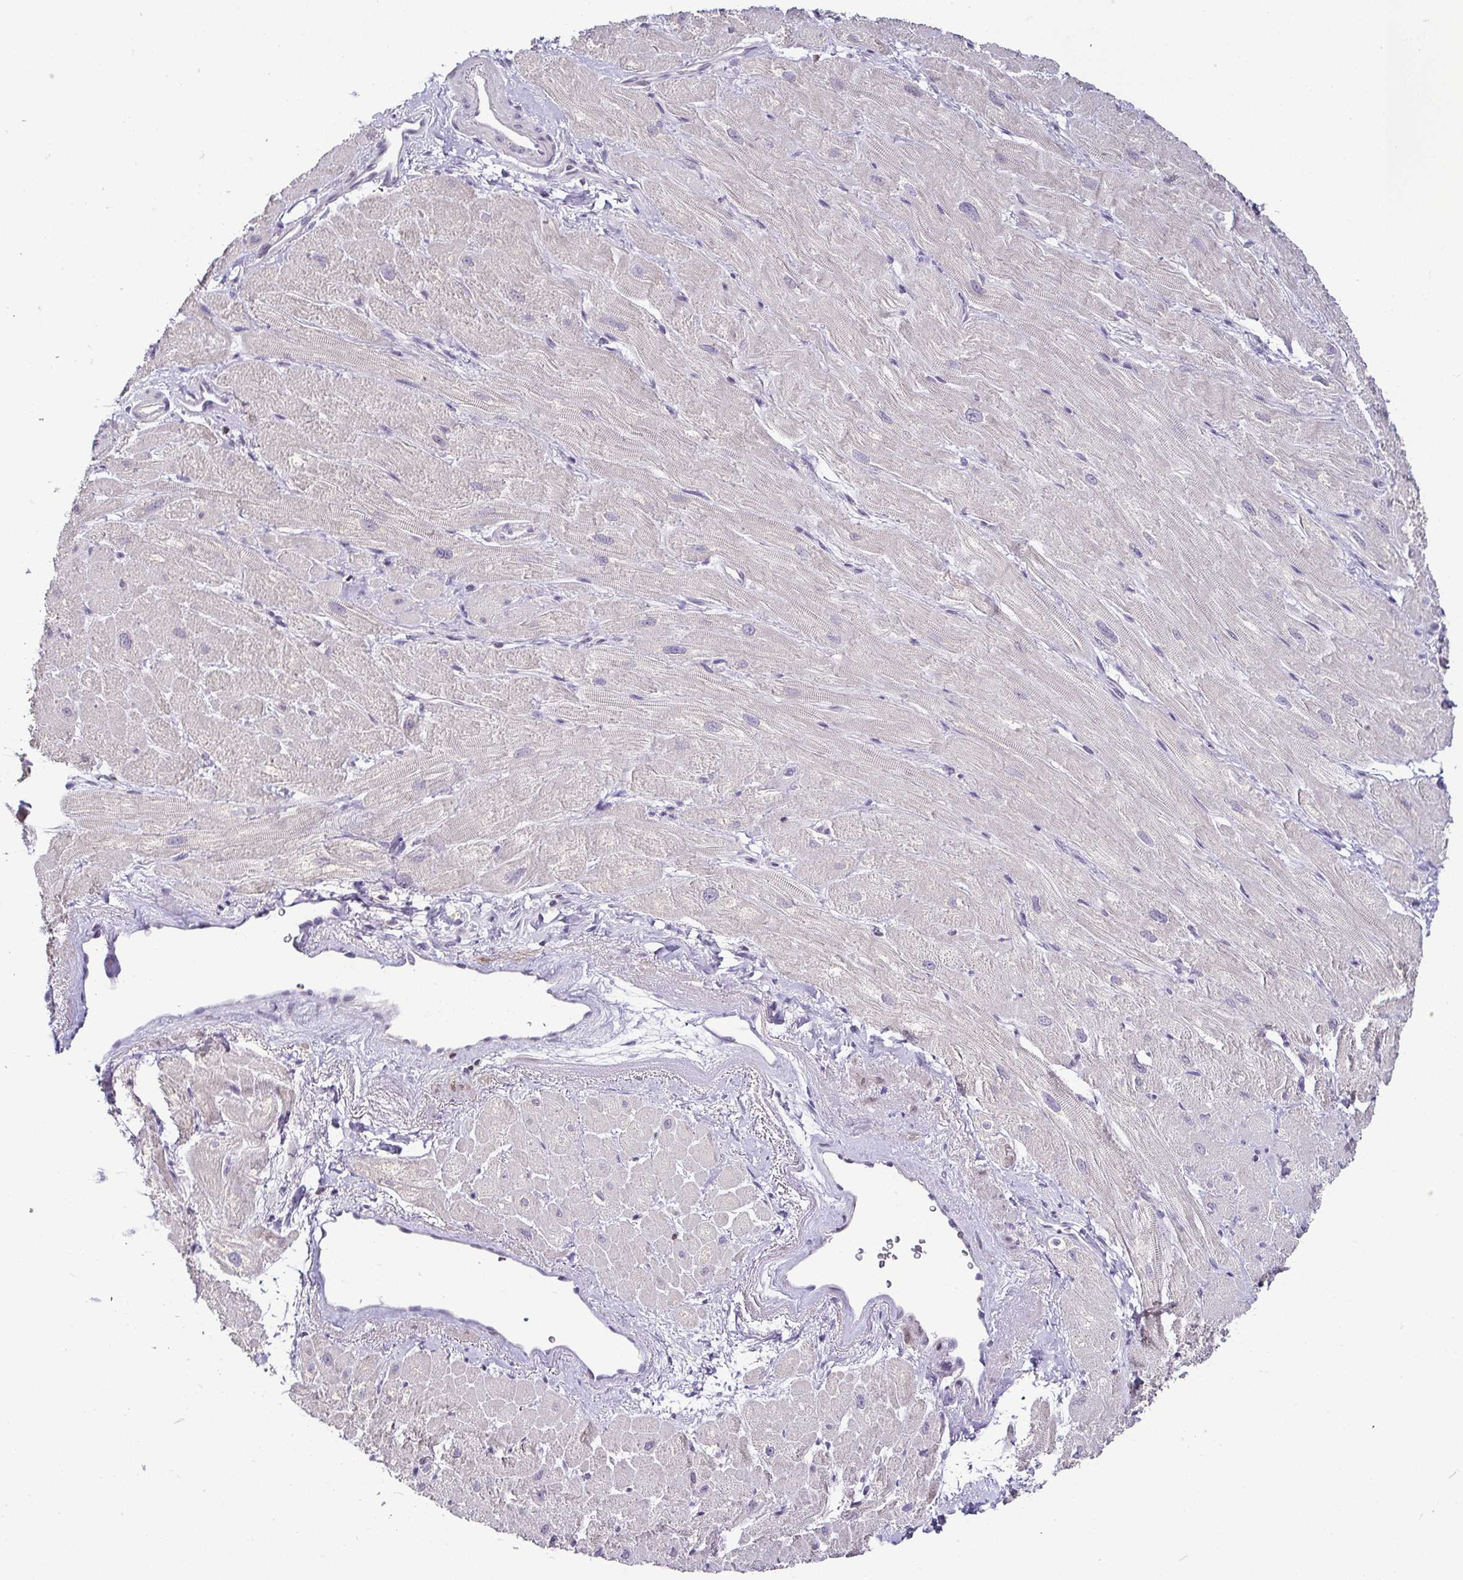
{"staining": {"intensity": "negative", "quantity": "none", "location": "none"}, "tissue": "heart muscle", "cell_type": "Cardiomyocytes", "image_type": "normal", "snomed": [{"axis": "morphology", "description": "Normal tissue, NOS"}, {"axis": "topography", "description": "Heart"}], "caption": "Micrograph shows no protein positivity in cardiomyocytes of benign heart muscle. (DAB IHC visualized using brightfield microscopy, high magnification).", "gene": "HOPX", "patient": {"sex": "male", "age": 62}}